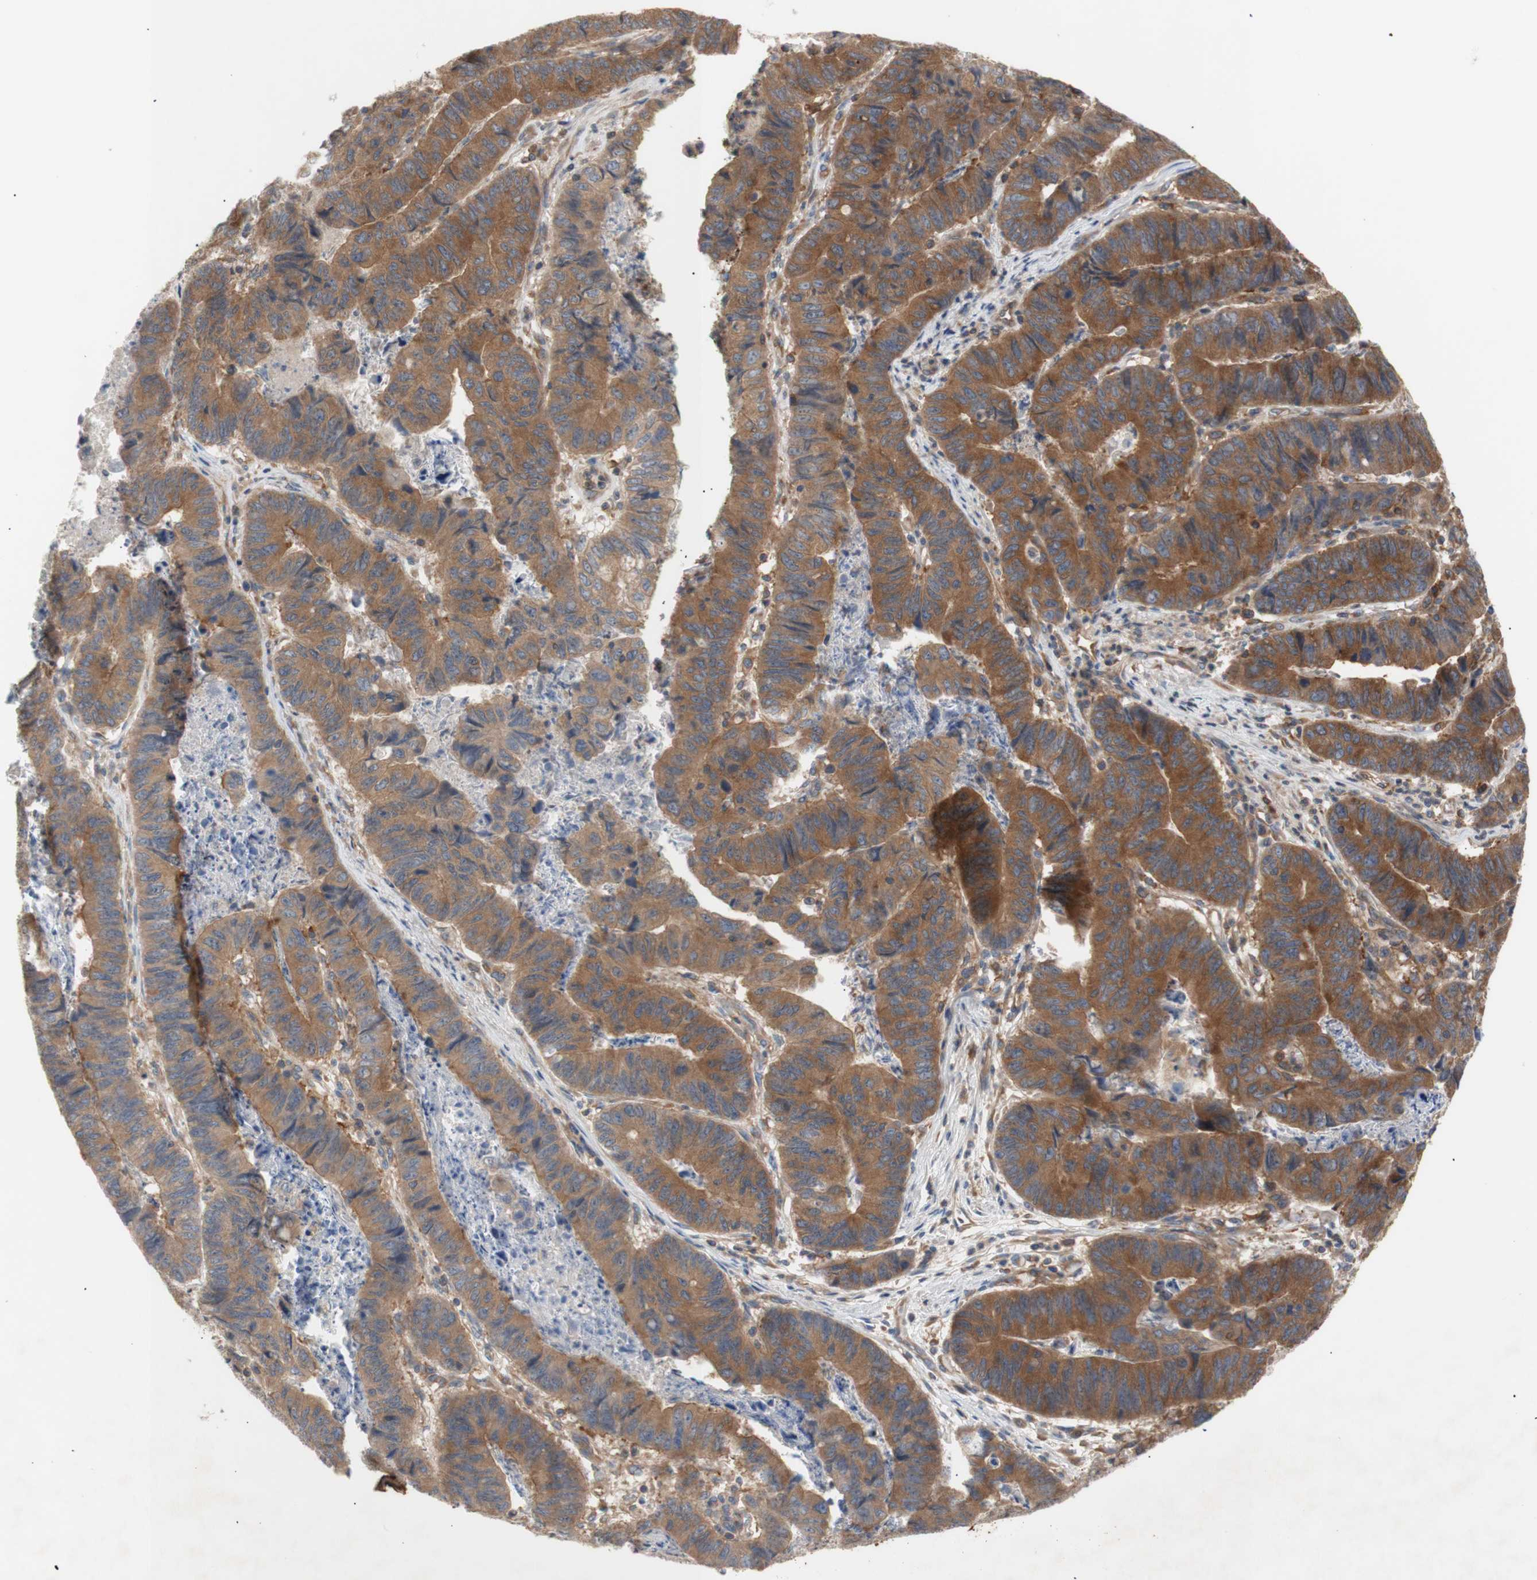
{"staining": {"intensity": "moderate", "quantity": ">75%", "location": "cytoplasmic/membranous"}, "tissue": "stomach cancer", "cell_type": "Tumor cells", "image_type": "cancer", "snomed": [{"axis": "morphology", "description": "Adenocarcinoma, NOS"}, {"axis": "topography", "description": "Stomach, lower"}], "caption": "A photomicrograph of stomach cancer stained for a protein shows moderate cytoplasmic/membranous brown staining in tumor cells.", "gene": "IKBKG", "patient": {"sex": "male", "age": 77}}